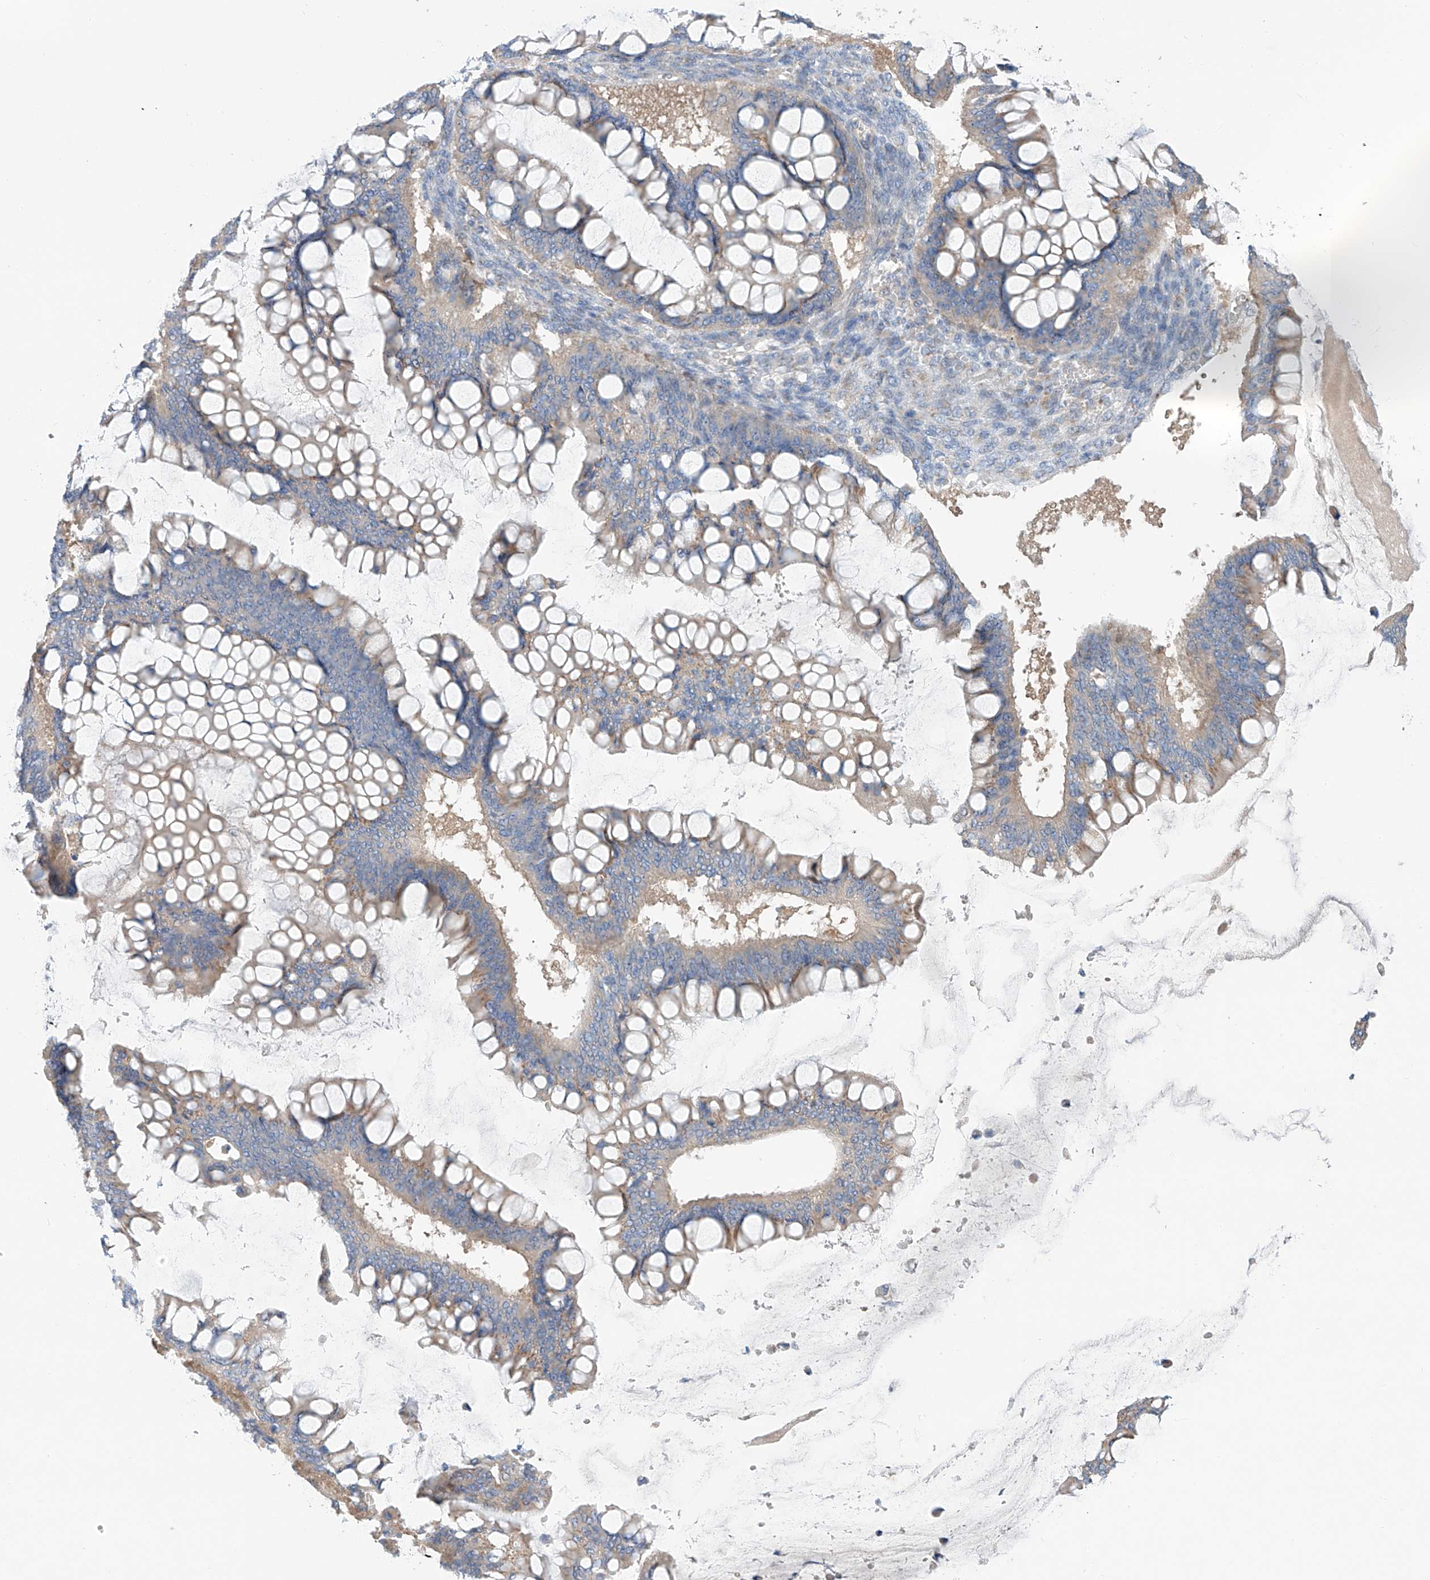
{"staining": {"intensity": "weak", "quantity": ">75%", "location": "cytoplasmic/membranous"}, "tissue": "ovarian cancer", "cell_type": "Tumor cells", "image_type": "cancer", "snomed": [{"axis": "morphology", "description": "Cystadenocarcinoma, mucinous, NOS"}, {"axis": "topography", "description": "Ovary"}], "caption": "Immunohistochemical staining of human ovarian mucinous cystadenocarcinoma exhibits low levels of weak cytoplasmic/membranous protein staining in about >75% of tumor cells.", "gene": "SLC22A7", "patient": {"sex": "female", "age": 73}}